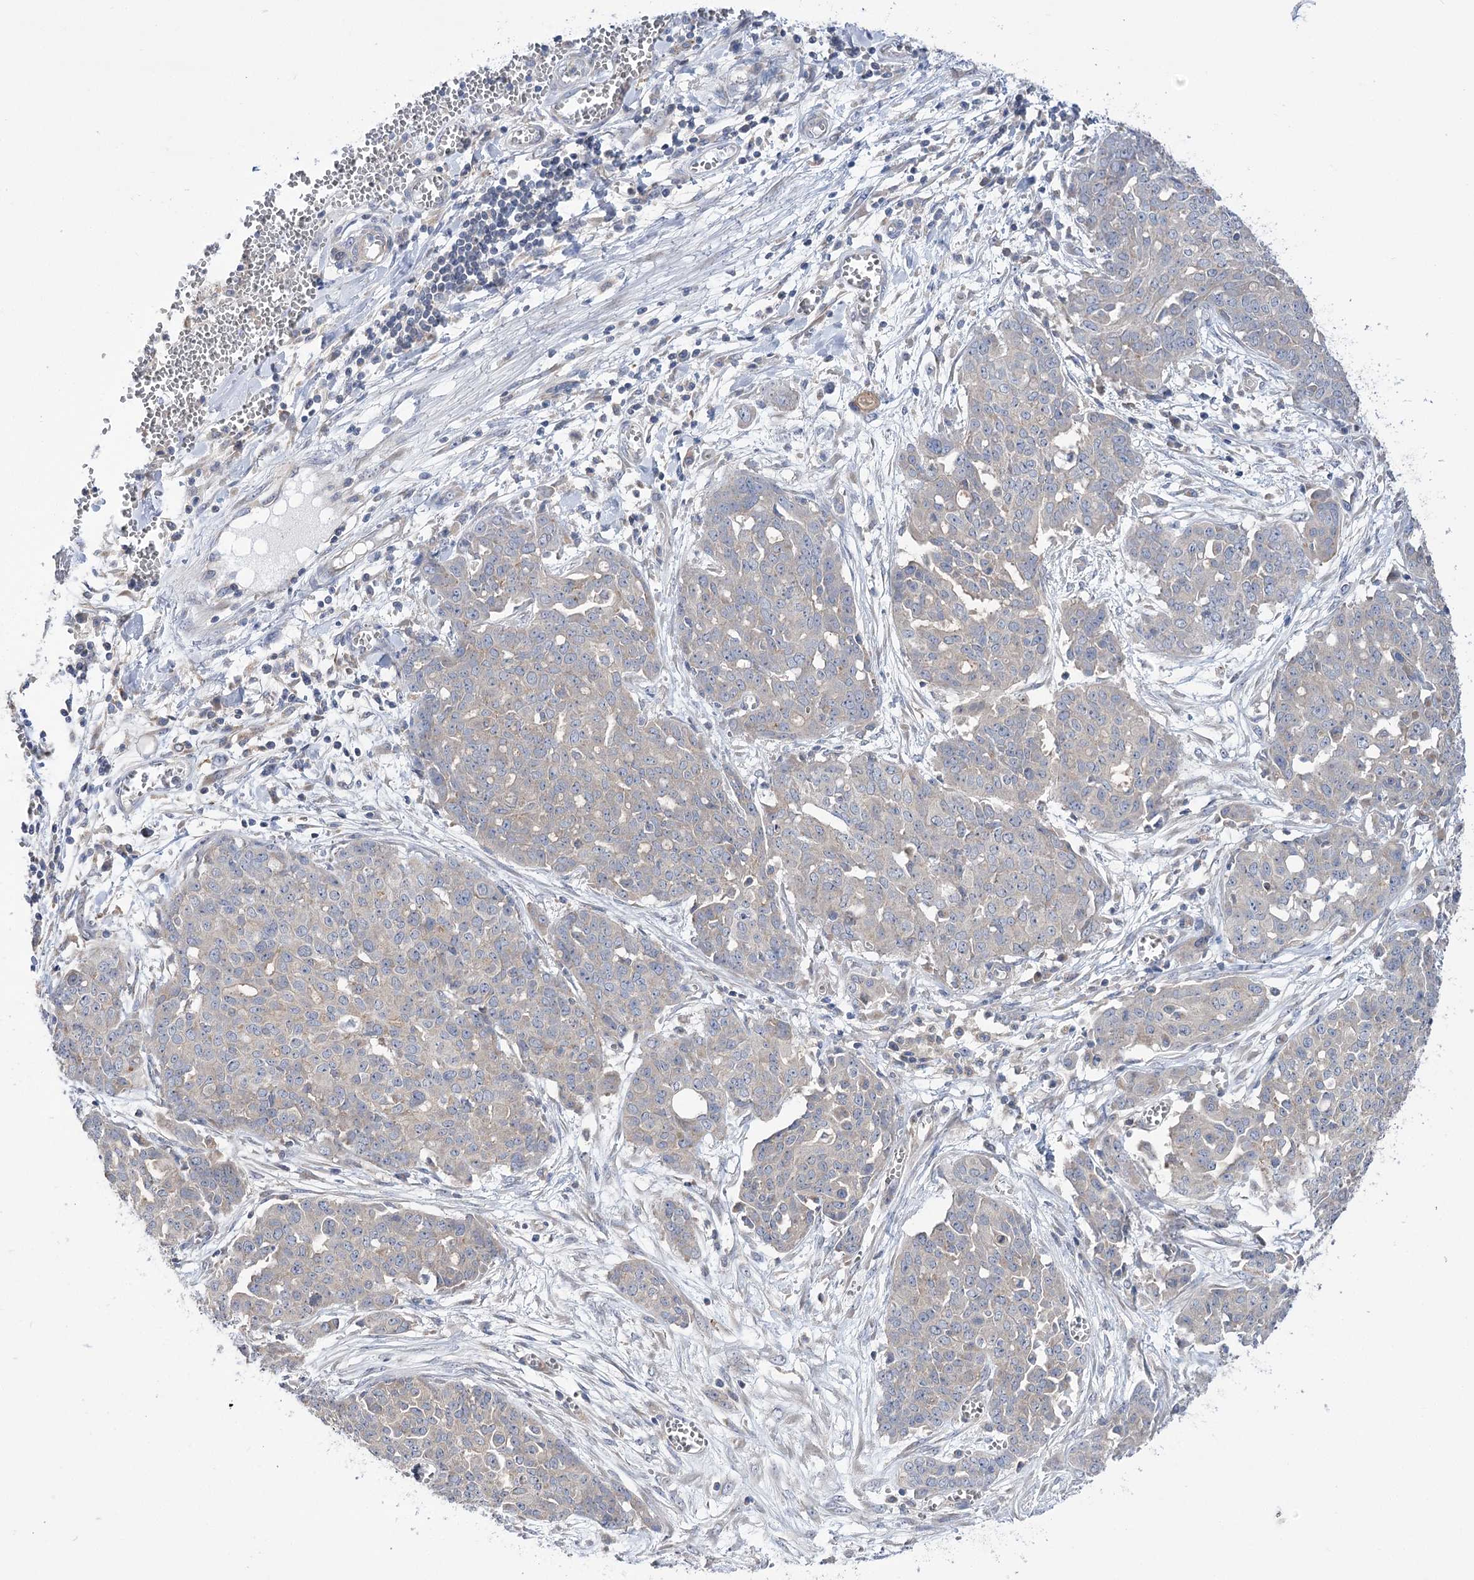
{"staining": {"intensity": "negative", "quantity": "none", "location": "none"}, "tissue": "ovarian cancer", "cell_type": "Tumor cells", "image_type": "cancer", "snomed": [{"axis": "morphology", "description": "Cystadenocarcinoma, serous, NOS"}, {"axis": "topography", "description": "Soft tissue"}, {"axis": "topography", "description": "Ovary"}], "caption": "This is an IHC photomicrograph of human serous cystadenocarcinoma (ovarian). There is no expression in tumor cells.", "gene": "VPS37B", "patient": {"sex": "female", "age": 57}}